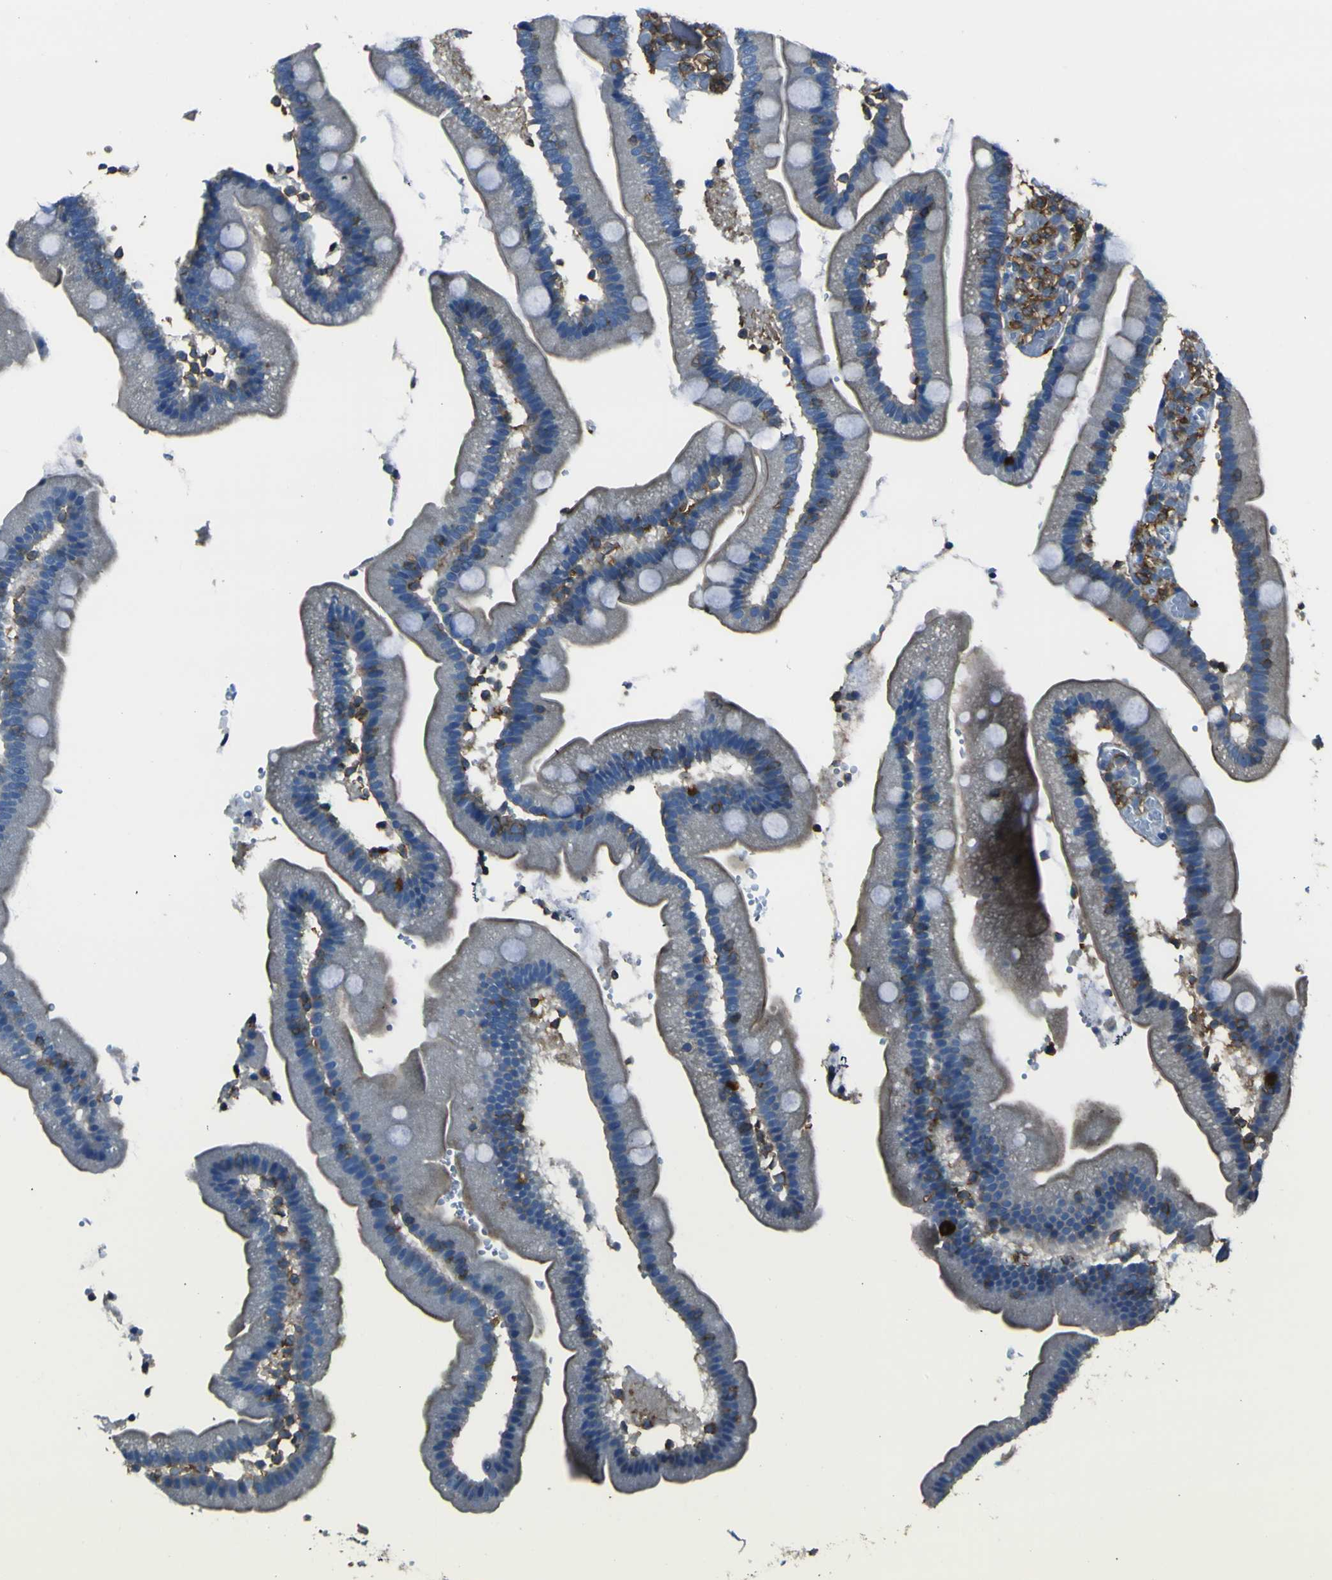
{"staining": {"intensity": "moderate", "quantity": "<25%", "location": "cytoplasmic/membranous"}, "tissue": "duodenum", "cell_type": "Glandular cells", "image_type": "normal", "snomed": [{"axis": "morphology", "description": "Normal tissue, NOS"}, {"axis": "topography", "description": "Duodenum"}], "caption": "Brown immunohistochemical staining in normal human duodenum exhibits moderate cytoplasmic/membranous expression in approximately <25% of glandular cells. (Stains: DAB (3,3'-diaminobenzidine) in brown, nuclei in blue, Microscopy: brightfield microscopy at high magnification).", "gene": "LAIR1", "patient": {"sex": "male", "age": 66}}